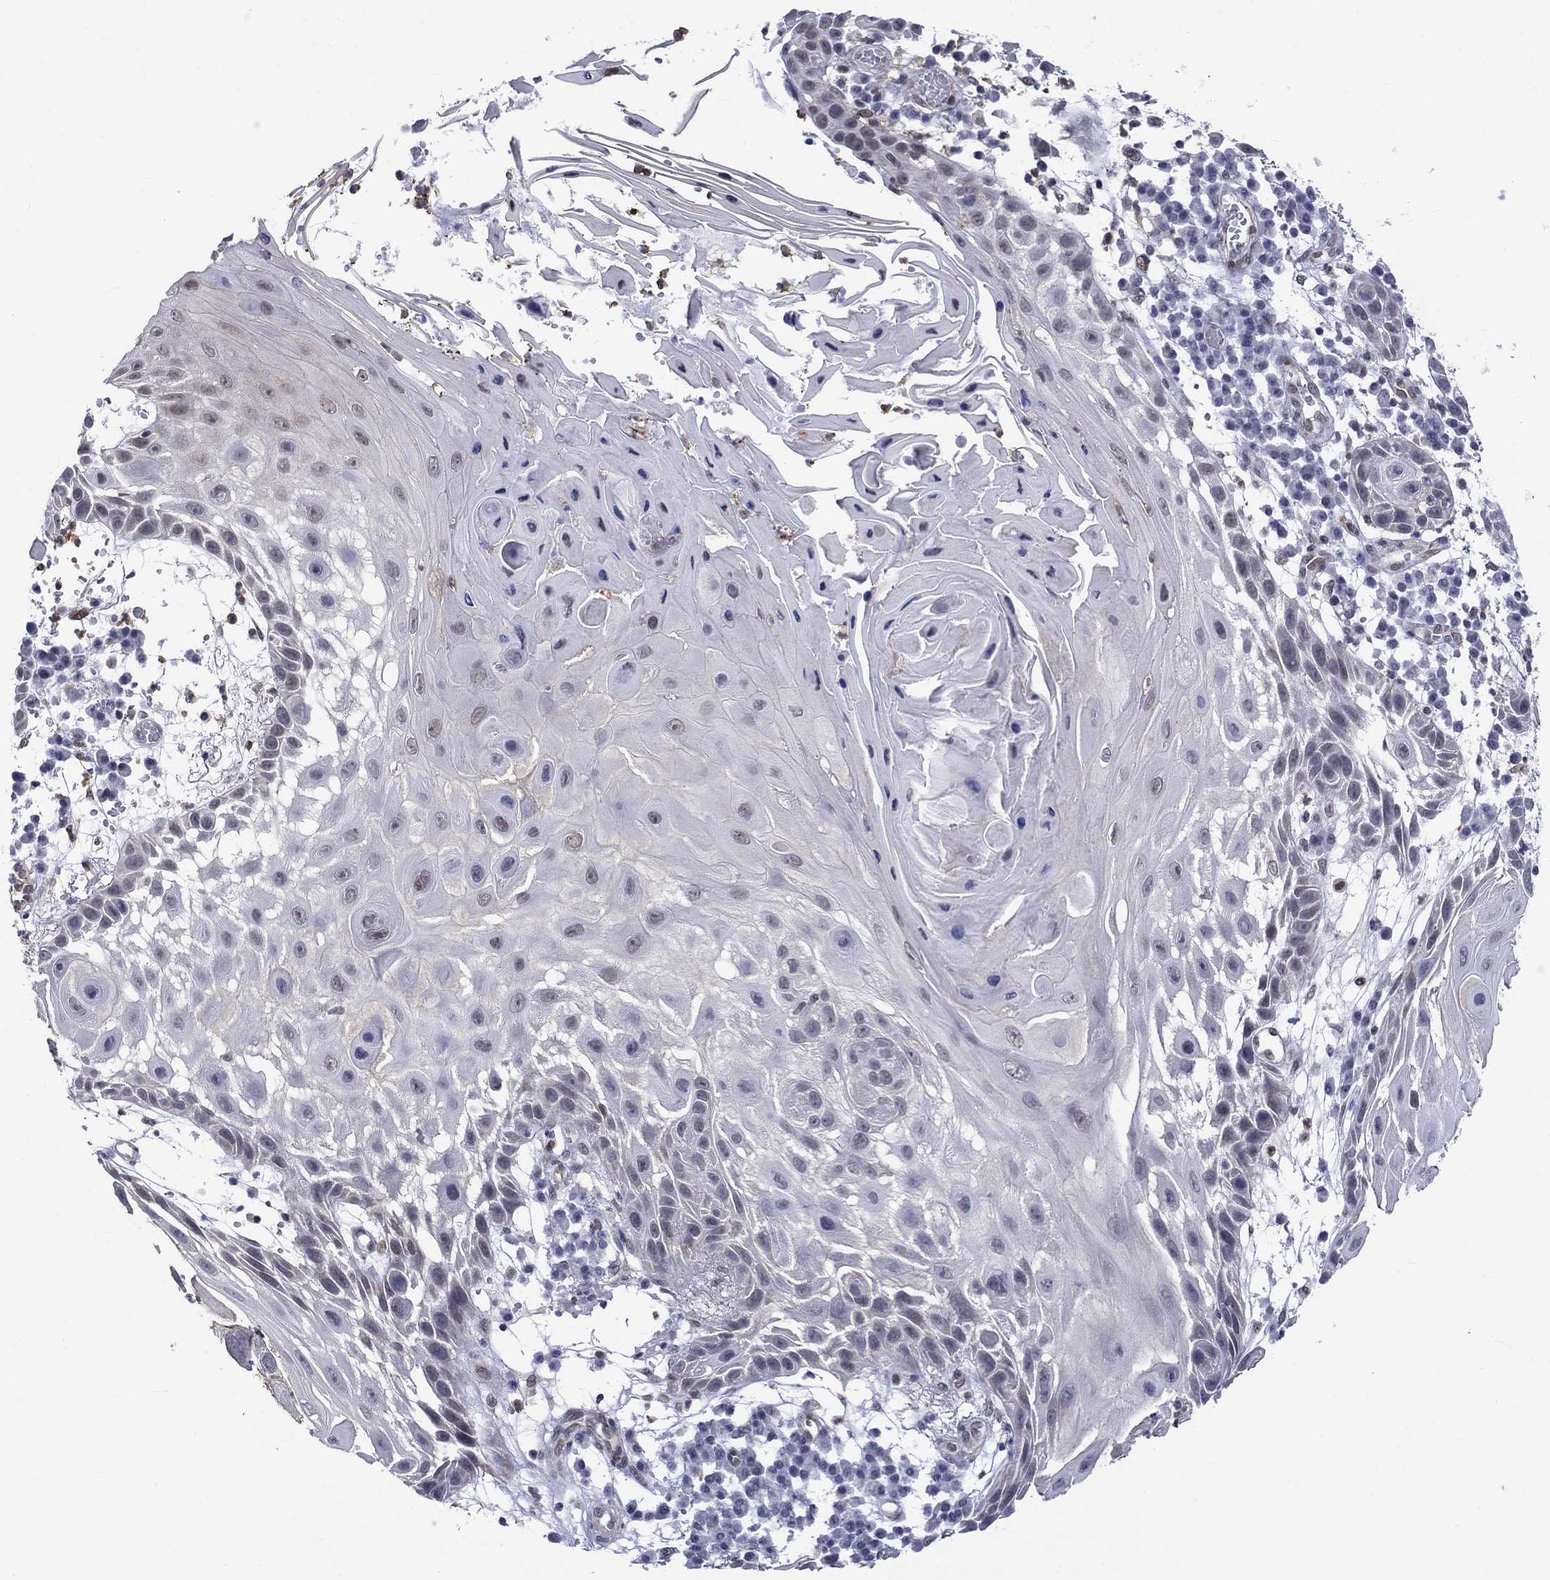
{"staining": {"intensity": "negative", "quantity": "none", "location": "none"}, "tissue": "skin cancer", "cell_type": "Tumor cells", "image_type": "cancer", "snomed": [{"axis": "morphology", "description": "Normal tissue, NOS"}, {"axis": "morphology", "description": "Squamous cell carcinoma, NOS"}, {"axis": "topography", "description": "Skin"}], "caption": "This is an immunohistochemistry (IHC) micrograph of human skin squamous cell carcinoma. There is no expression in tumor cells.", "gene": "ST6GALNAC1", "patient": {"sex": "male", "age": 79}}